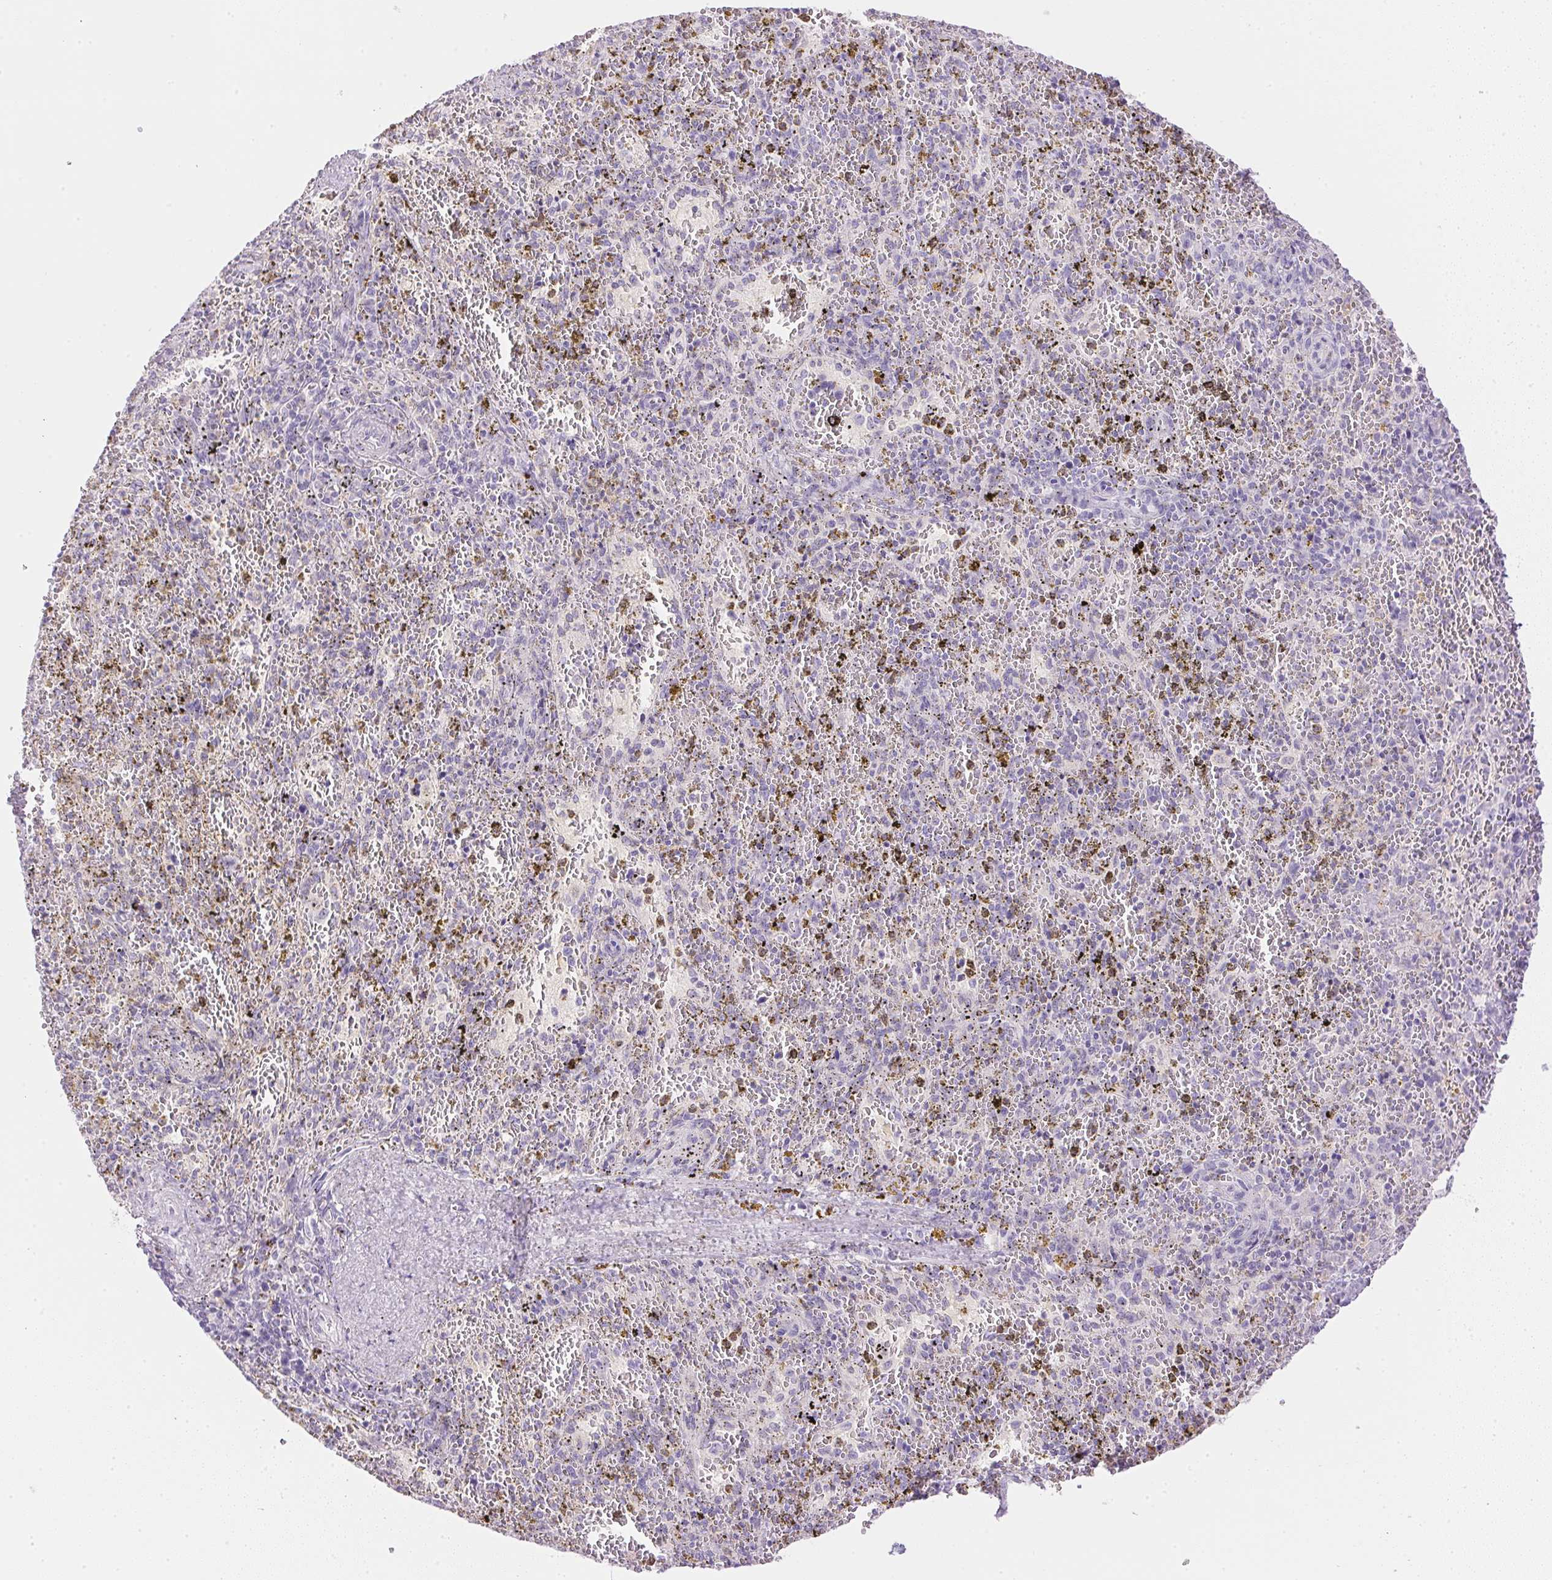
{"staining": {"intensity": "negative", "quantity": "none", "location": "none"}, "tissue": "spleen", "cell_type": "Cells in red pulp", "image_type": "normal", "snomed": [{"axis": "morphology", "description": "Normal tissue, NOS"}, {"axis": "topography", "description": "Spleen"}], "caption": "Immunohistochemistry photomicrograph of unremarkable human spleen stained for a protein (brown), which shows no positivity in cells in red pulp.", "gene": "ATP6V1G3", "patient": {"sex": "female", "age": 50}}